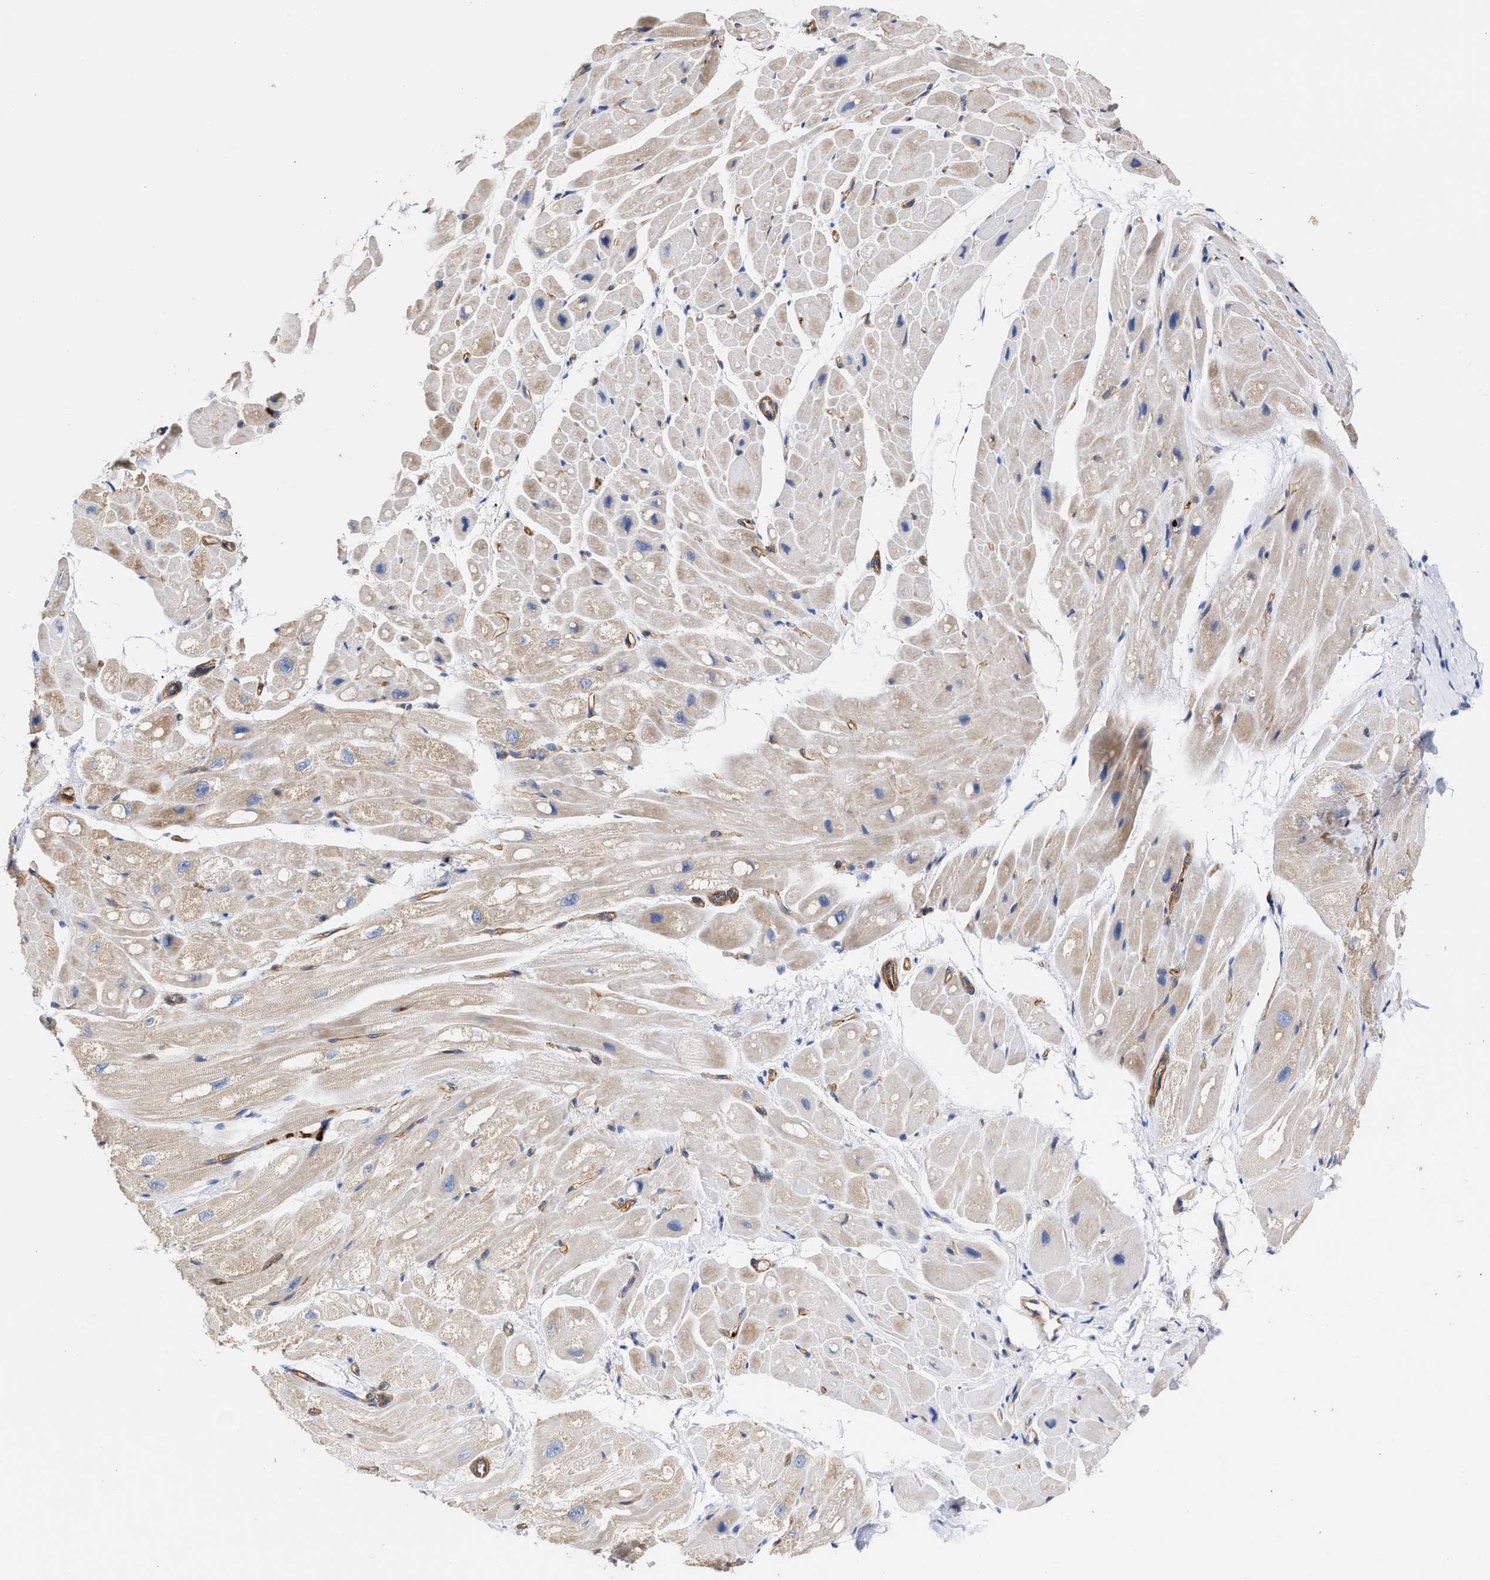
{"staining": {"intensity": "weak", "quantity": "<25%", "location": "cytoplasmic/membranous"}, "tissue": "heart muscle", "cell_type": "Cardiomyocytes", "image_type": "normal", "snomed": [{"axis": "morphology", "description": "Normal tissue, NOS"}, {"axis": "topography", "description": "Heart"}], "caption": "The IHC image has no significant staining in cardiomyocytes of heart muscle.", "gene": "HS3ST5", "patient": {"sex": "male", "age": 49}}